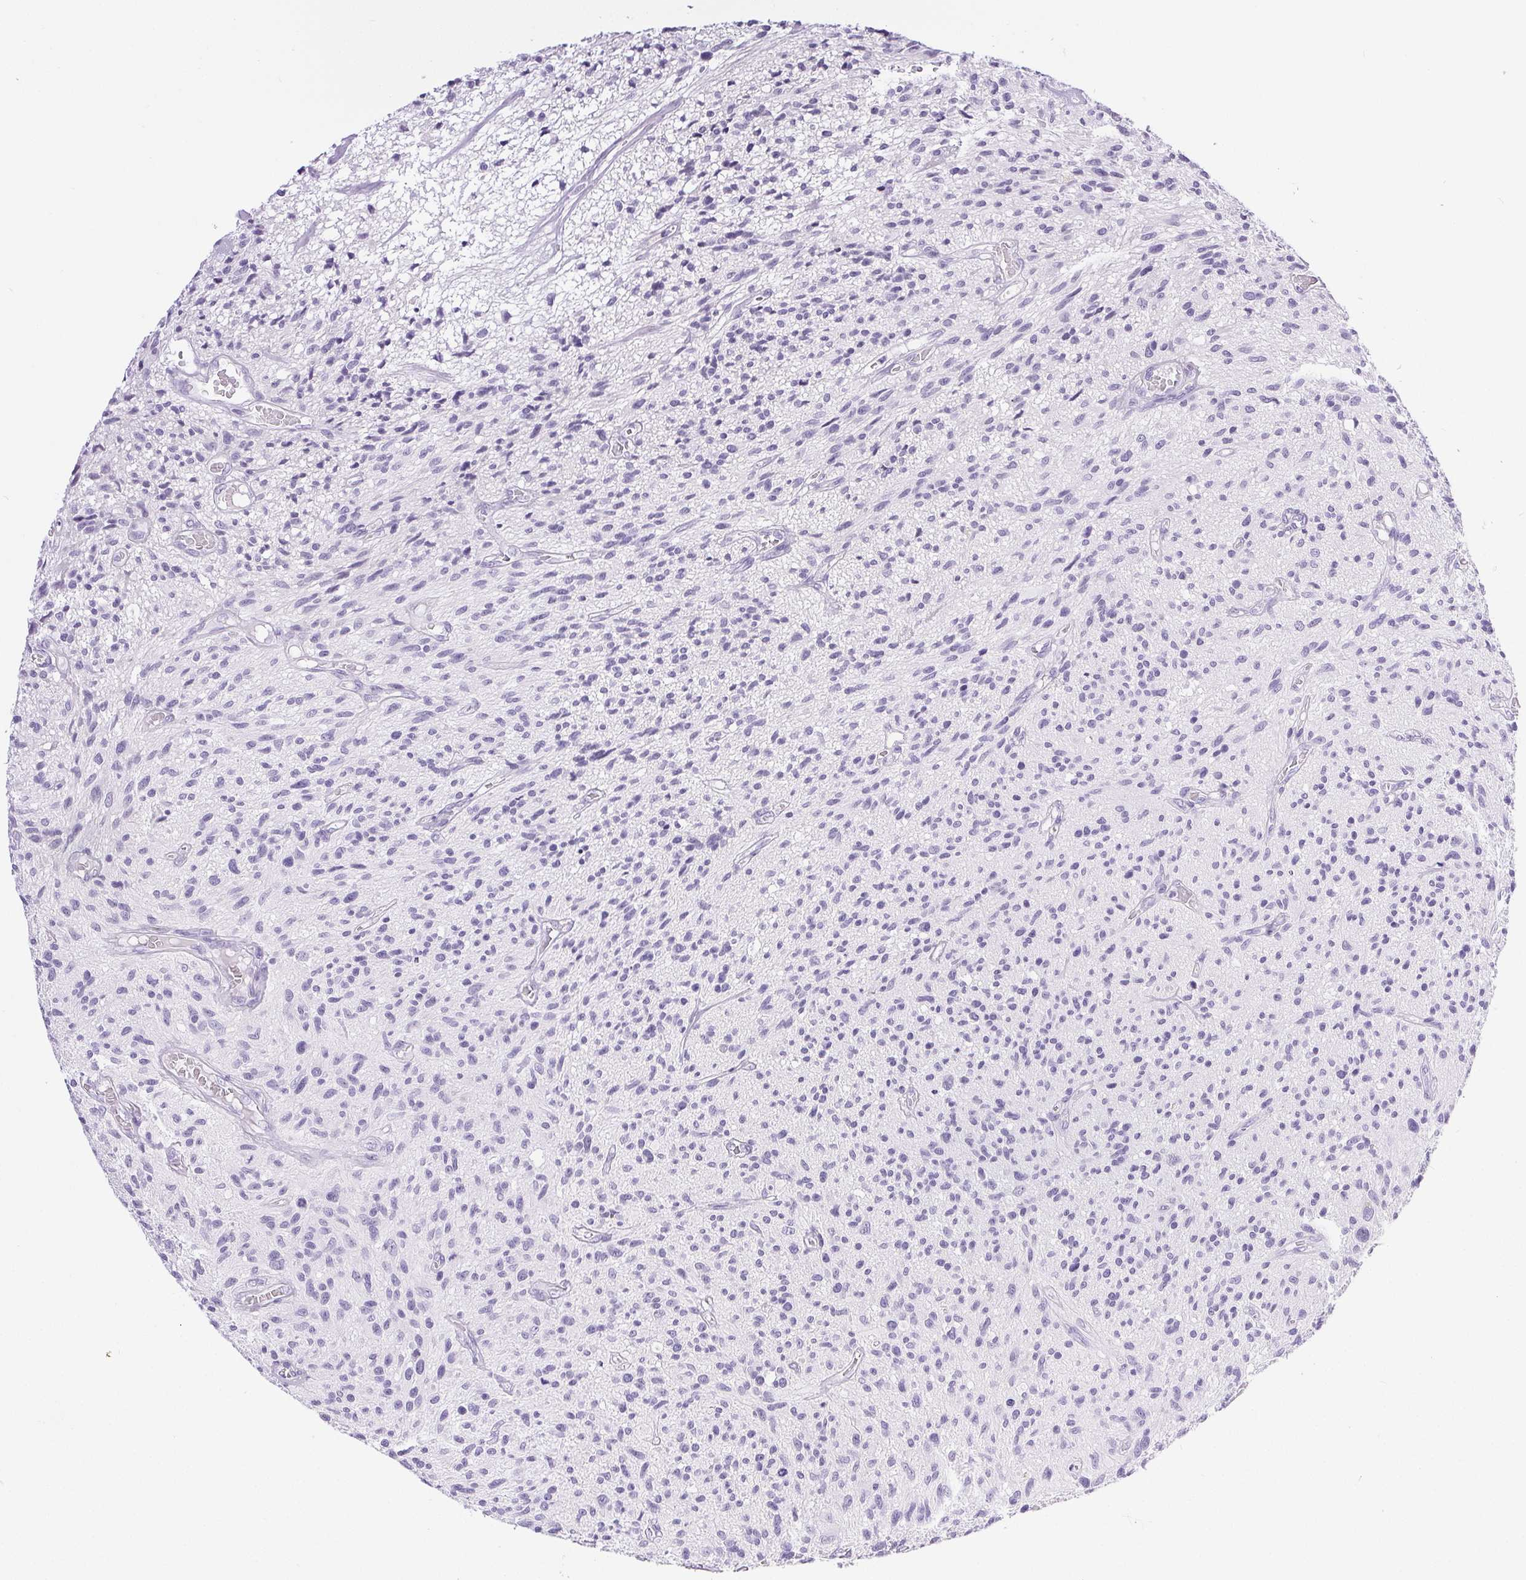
{"staining": {"intensity": "negative", "quantity": "none", "location": "none"}, "tissue": "glioma", "cell_type": "Tumor cells", "image_type": "cancer", "snomed": [{"axis": "morphology", "description": "Glioma, malignant, High grade"}, {"axis": "topography", "description": "Brain"}], "caption": "Tumor cells show no significant protein expression in glioma.", "gene": "XDH", "patient": {"sex": "male", "age": 75}}